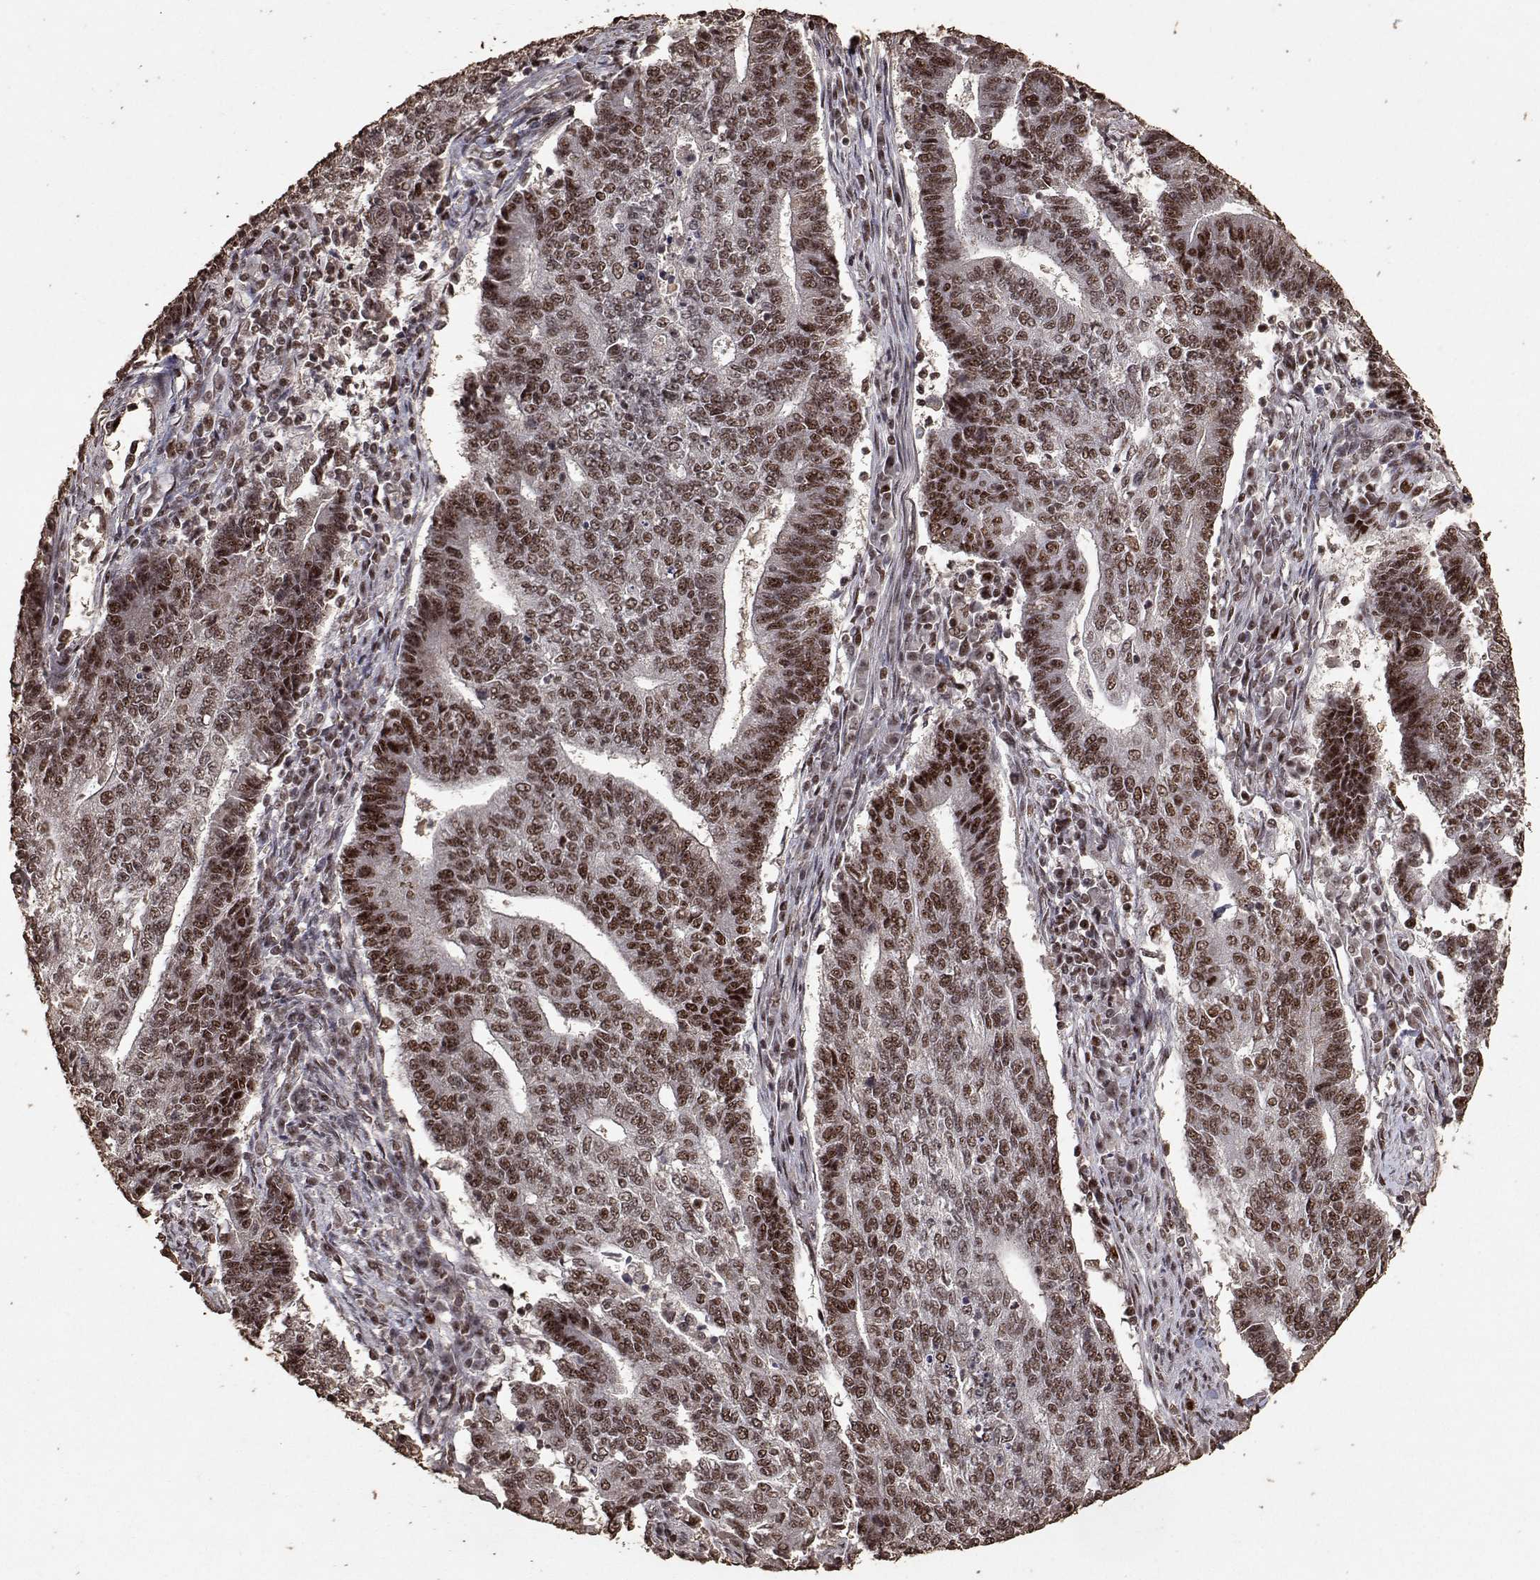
{"staining": {"intensity": "strong", "quantity": ">75%", "location": "nuclear"}, "tissue": "endometrial cancer", "cell_type": "Tumor cells", "image_type": "cancer", "snomed": [{"axis": "morphology", "description": "Adenocarcinoma, NOS"}, {"axis": "topography", "description": "Uterus"}, {"axis": "topography", "description": "Endometrium"}], "caption": "Protein staining of endometrial cancer tissue demonstrates strong nuclear positivity in about >75% of tumor cells. Nuclei are stained in blue.", "gene": "TOE1", "patient": {"sex": "female", "age": 54}}